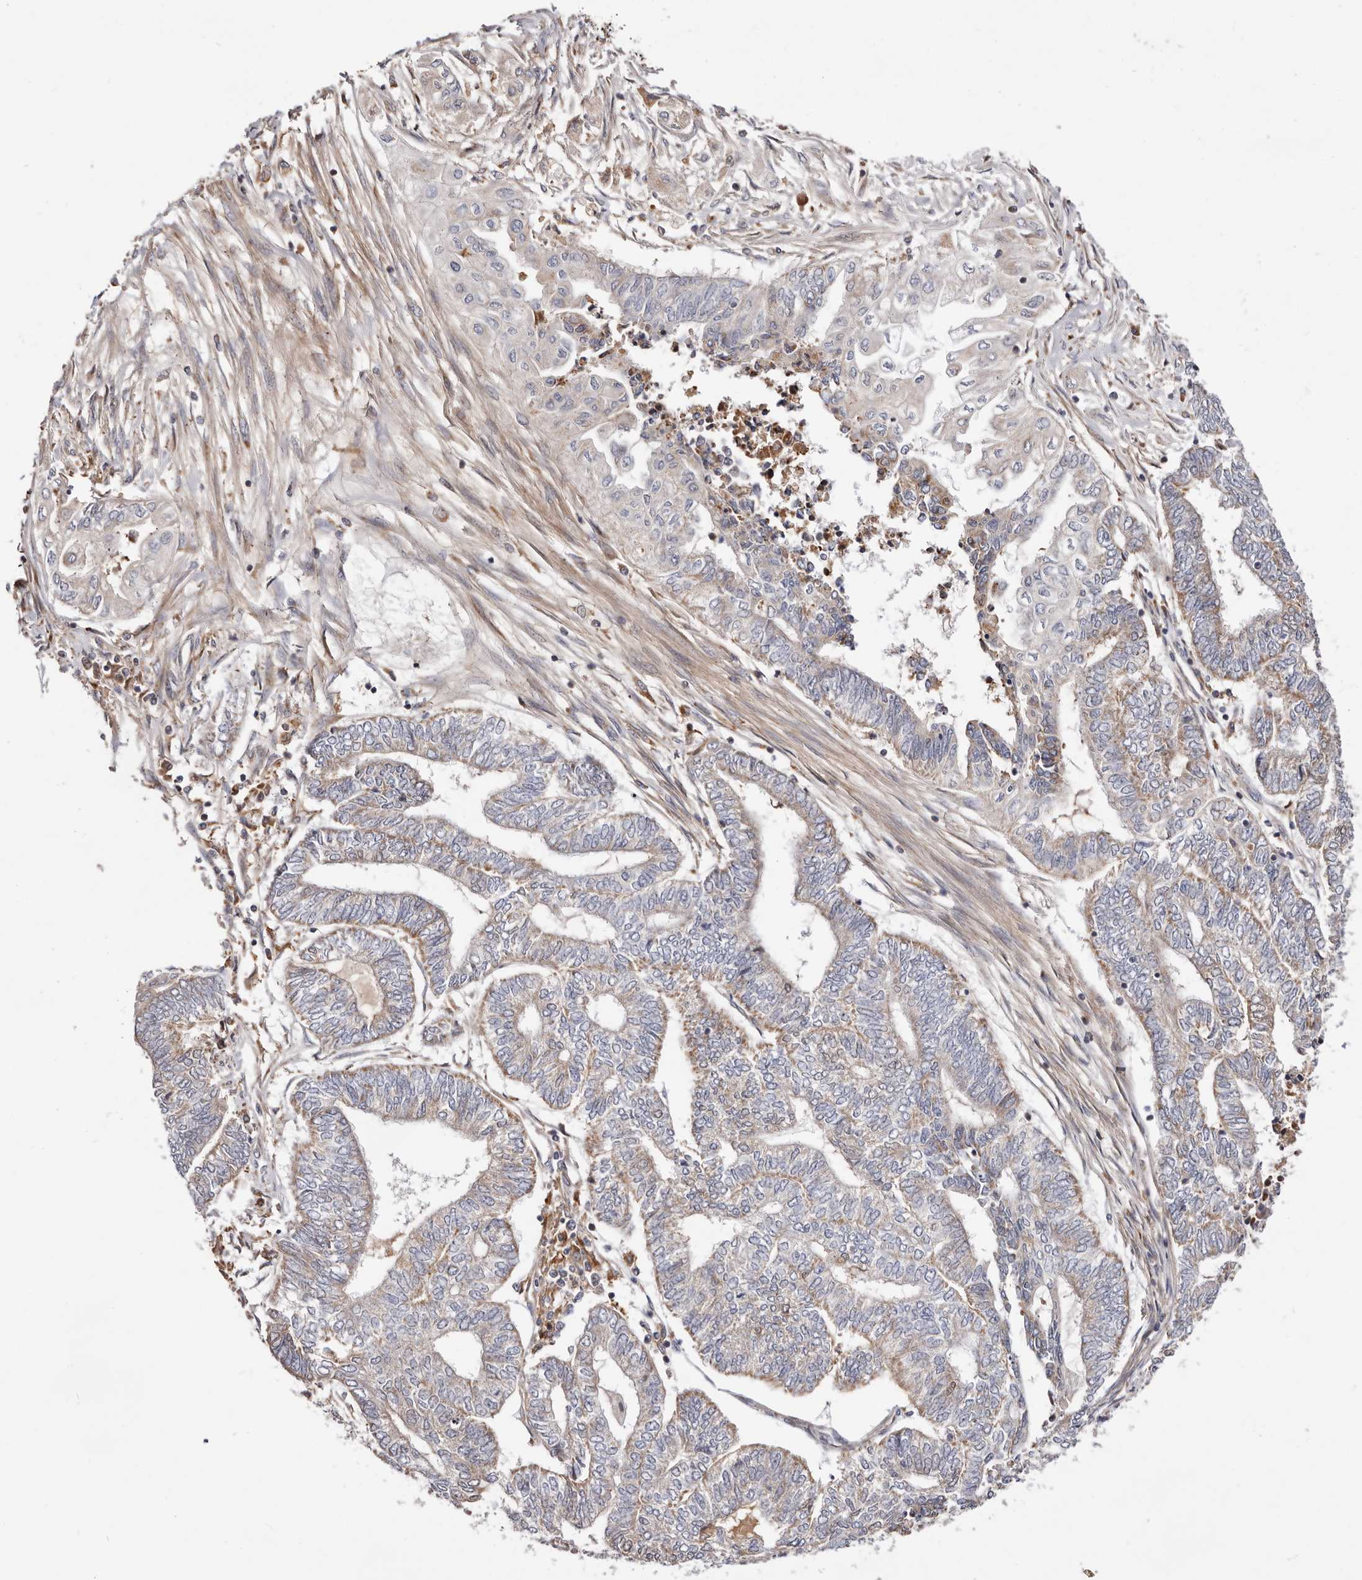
{"staining": {"intensity": "weak", "quantity": "<25%", "location": "cytoplasmic/membranous"}, "tissue": "endometrial cancer", "cell_type": "Tumor cells", "image_type": "cancer", "snomed": [{"axis": "morphology", "description": "Adenocarcinoma, NOS"}, {"axis": "topography", "description": "Uterus"}, {"axis": "topography", "description": "Endometrium"}], "caption": "This is an immunohistochemistry (IHC) histopathology image of endometrial adenocarcinoma. There is no expression in tumor cells.", "gene": "RNF213", "patient": {"sex": "female", "age": 70}}